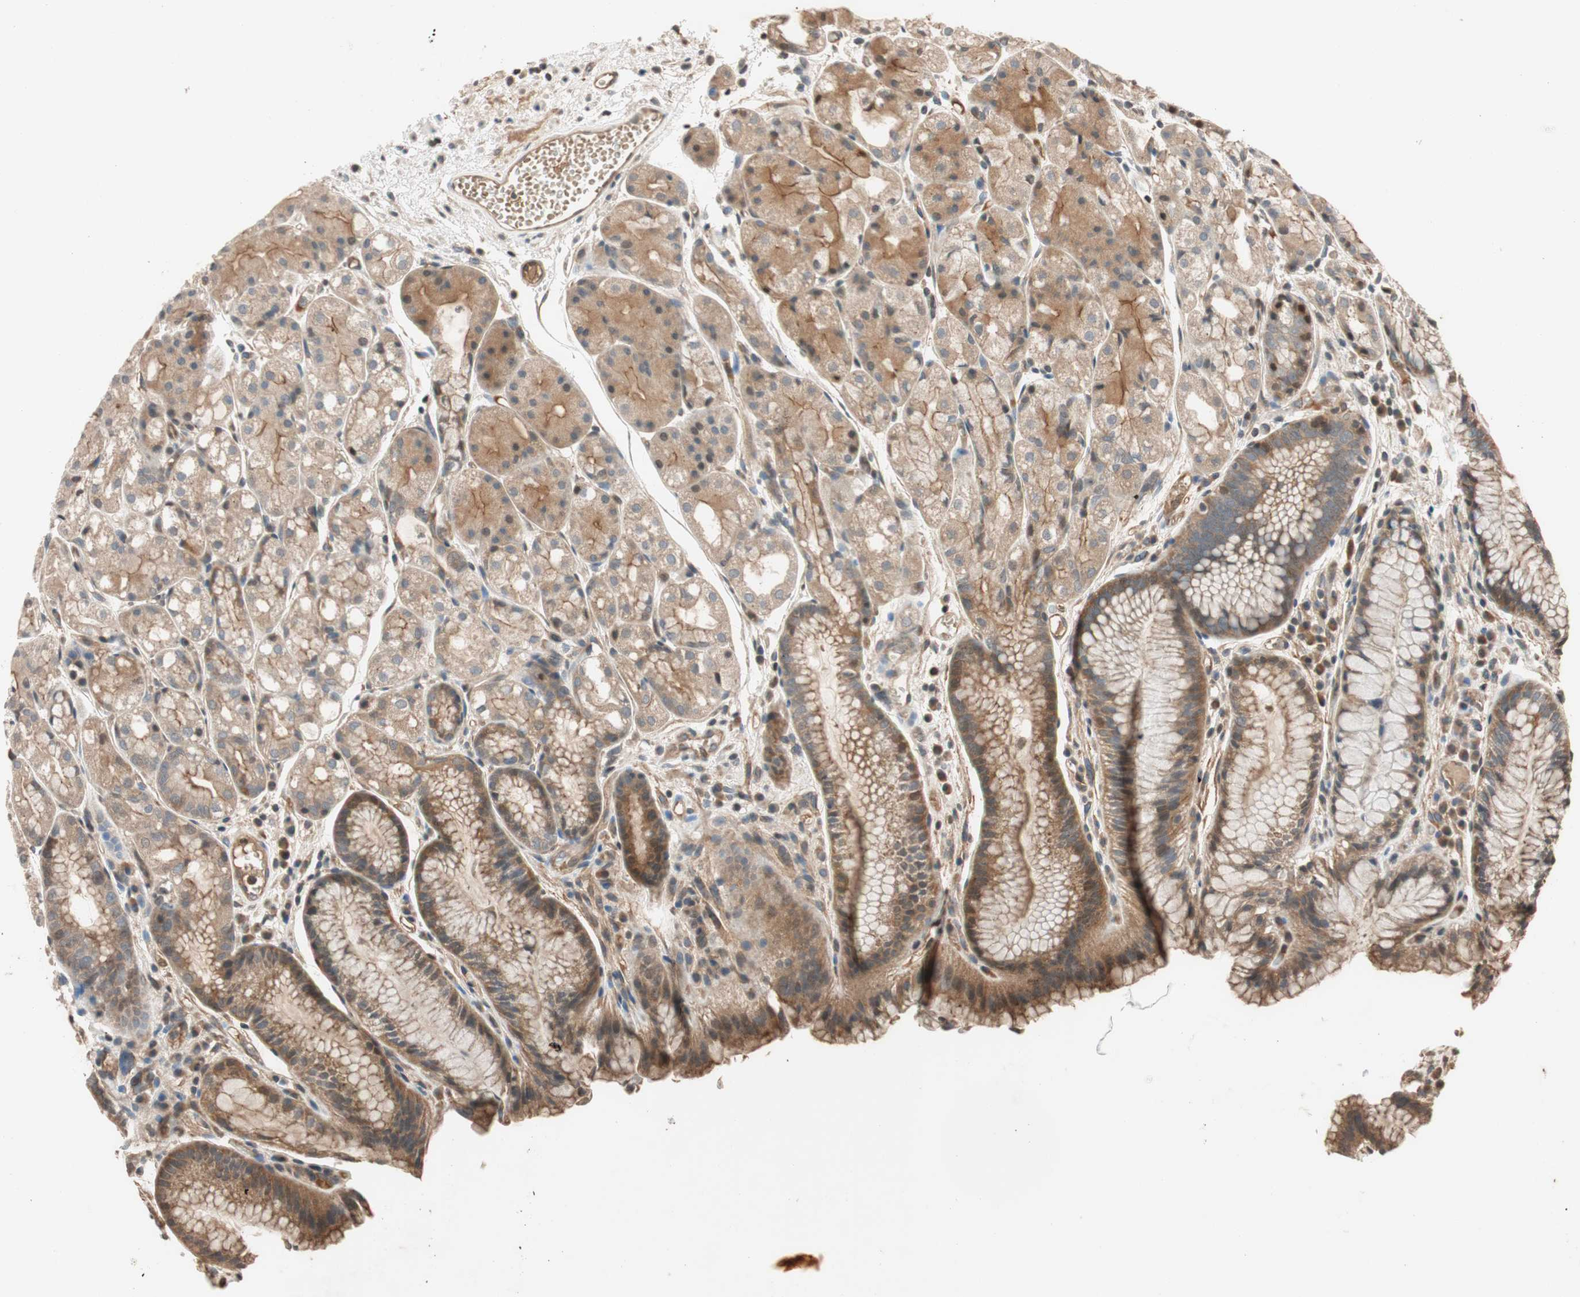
{"staining": {"intensity": "moderate", "quantity": ">75%", "location": "cytoplasmic/membranous"}, "tissue": "stomach", "cell_type": "Glandular cells", "image_type": "normal", "snomed": [{"axis": "morphology", "description": "Normal tissue, NOS"}, {"axis": "topography", "description": "Stomach, upper"}], "caption": "Stomach stained with immunohistochemistry (IHC) displays moderate cytoplasmic/membranous expression in approximately >75% of glandular cells.", "gene": "GCLM", "patient": {"sex": "male", "age": 72}}